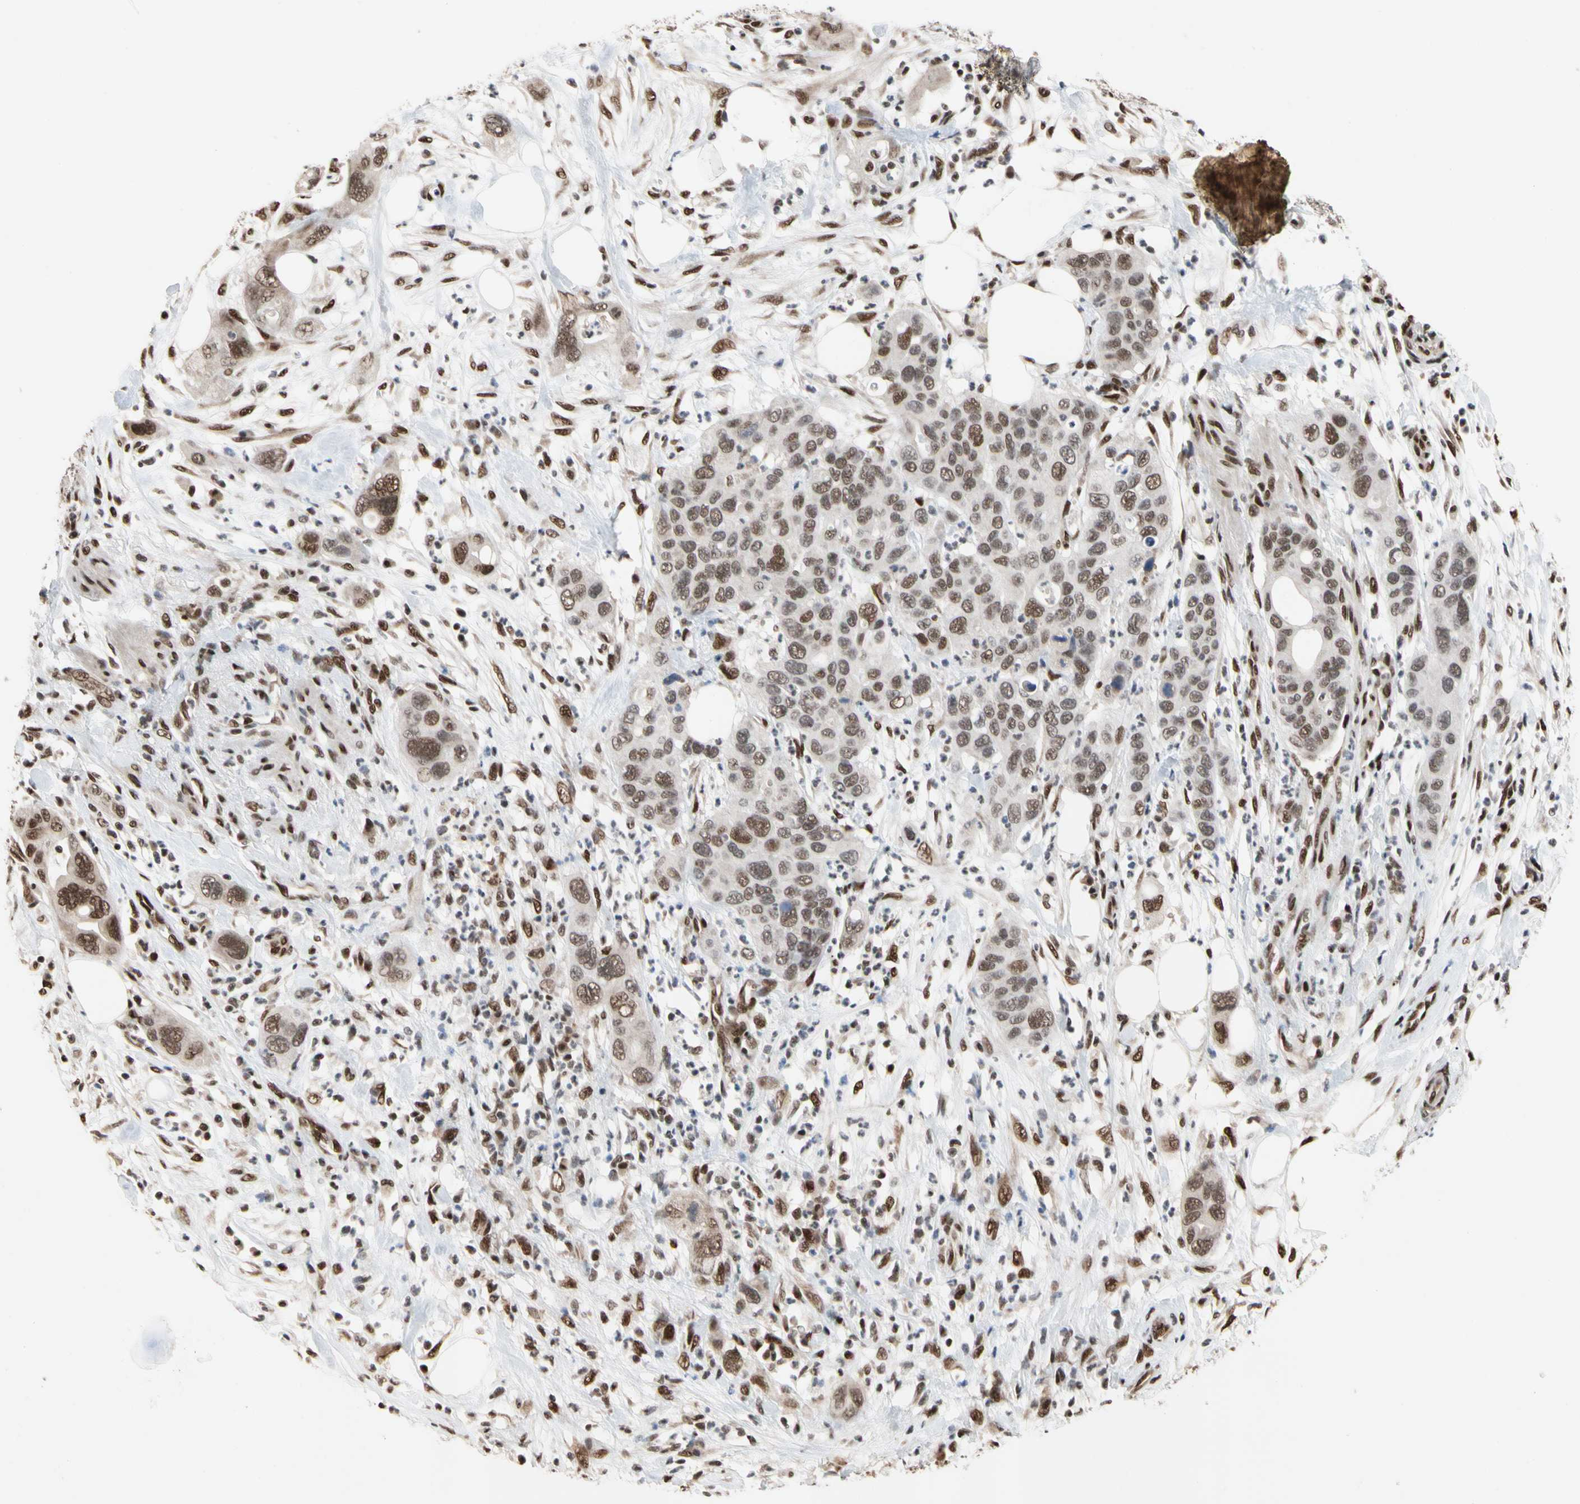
{"staining": {"intensity": "moderate", "quantity": "25%-75%", "location": "nuclear"}, "tissue": "pancreatic cancer", "cell_type": "Tumor cells", "image_type": "cancer", "snomed": [{"axis": "morphology", "description": "Adenocarcinoma, NOS"}, {"axis": "topography", "description": "Pancreas"}], "caption": "Immunohistochemical staining of adenocarcinoma (pancreatic) shows medium levels of moderate nuclear staining in about 25%-75% of tumor cells.", "gene": "FAM98B", "patient": {"sex": "female", "age": 71}}